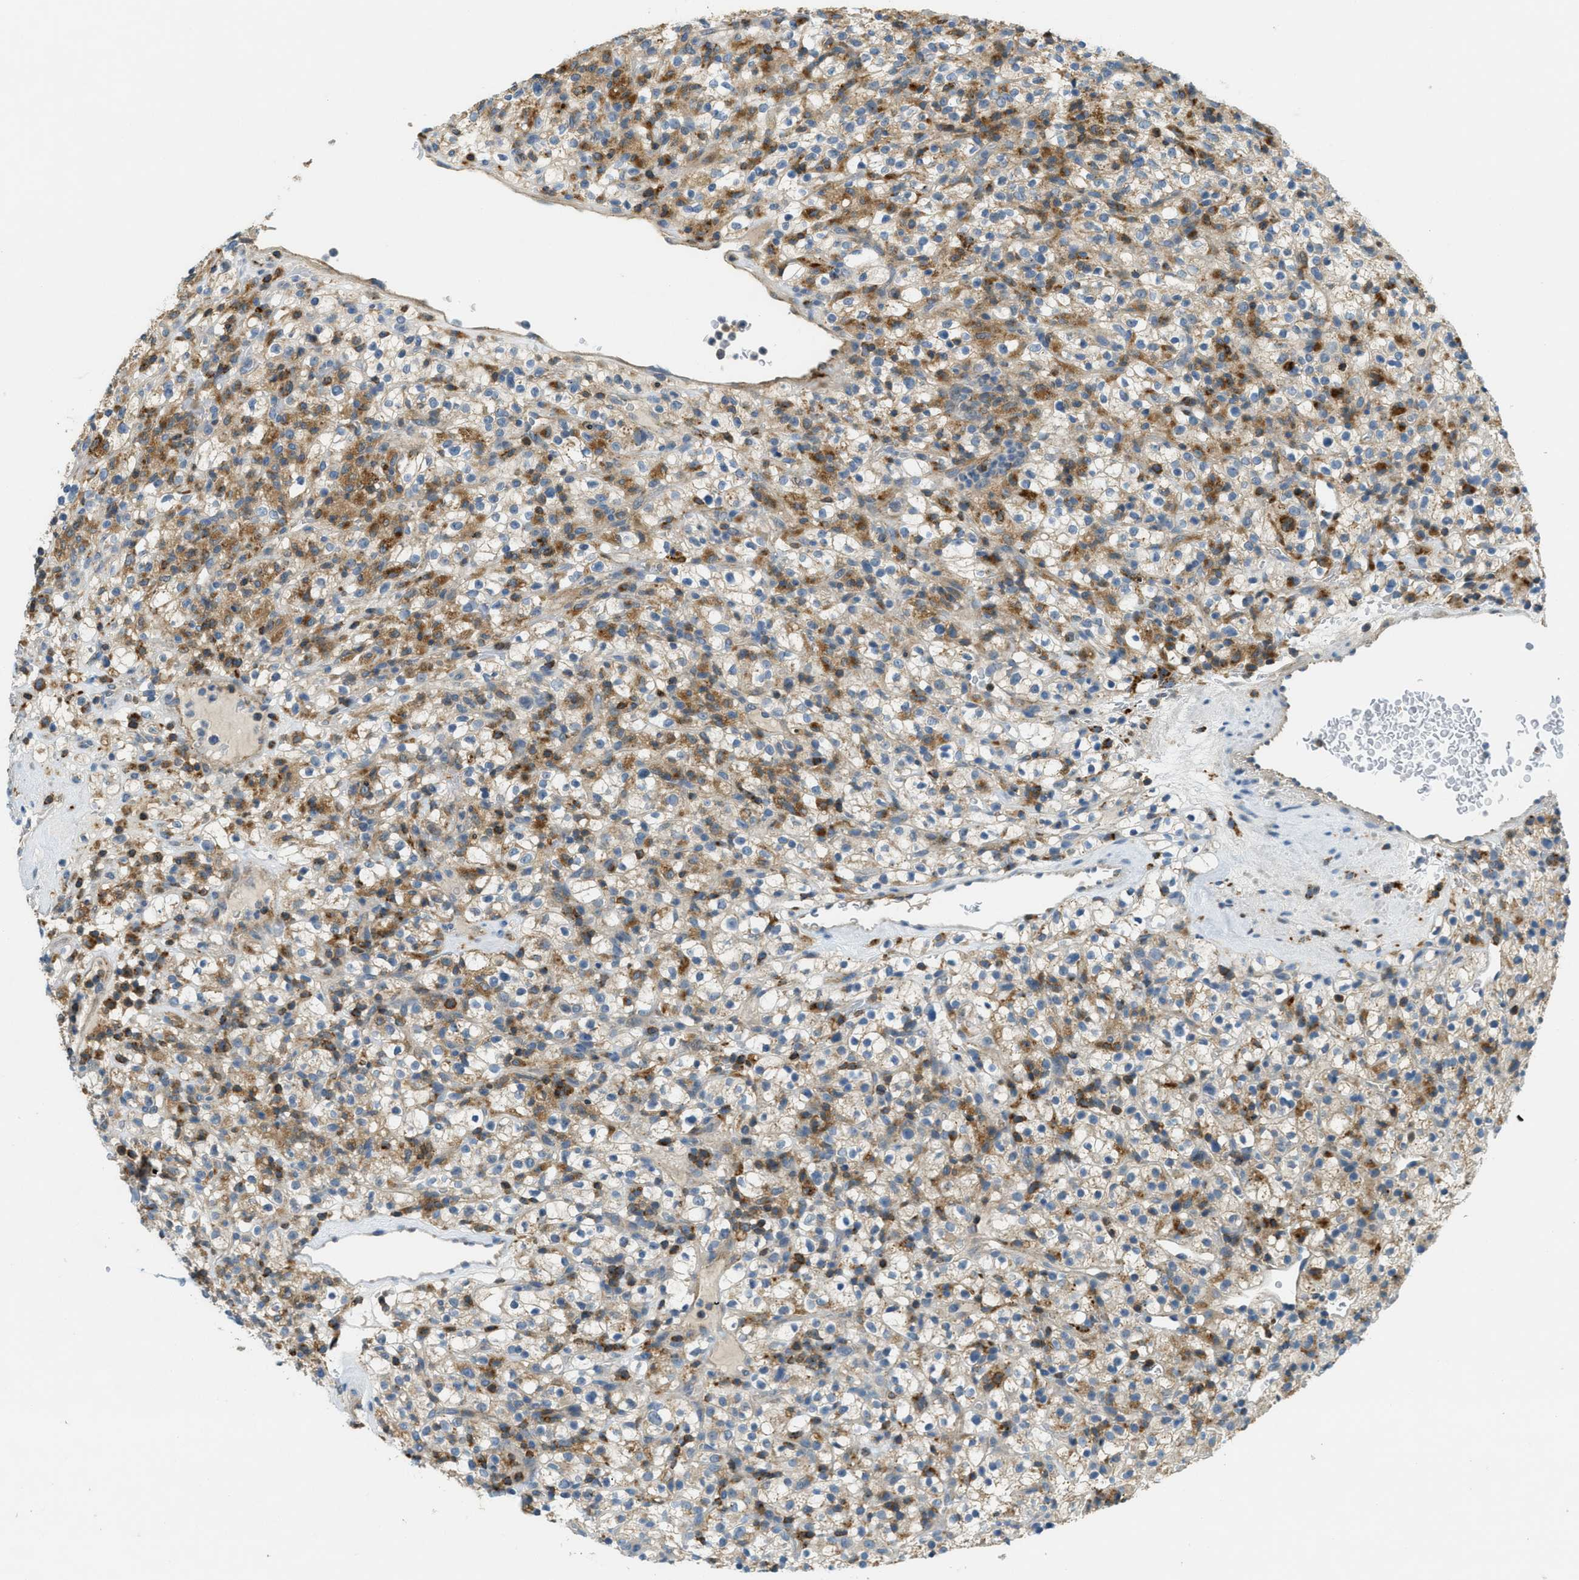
{"staining": {"intensity": "moderate", "quantity": ">75%", "location": "cytoplasmic/membranous"}, "tissue": "renal cancer", "cell_type": "Tumor cells", "image_type": "cancer", "snomed": [{"axis": "morphology", "description": "Normal tissue, NOS"}, {"axis": "morphology", "description": "Adenocarcinoma, NOS"}, {"axis": "topography", "description": "Kidney"}], "caption": "Immunohistochemical staining of human renal cancer (adenocarcinoma) exhibits moderate cytoplasmic/membranous protein staining in about >75% of tumor cells.", "gene": "PLBD2", "patient": {"sex": "female", "age": 72}}